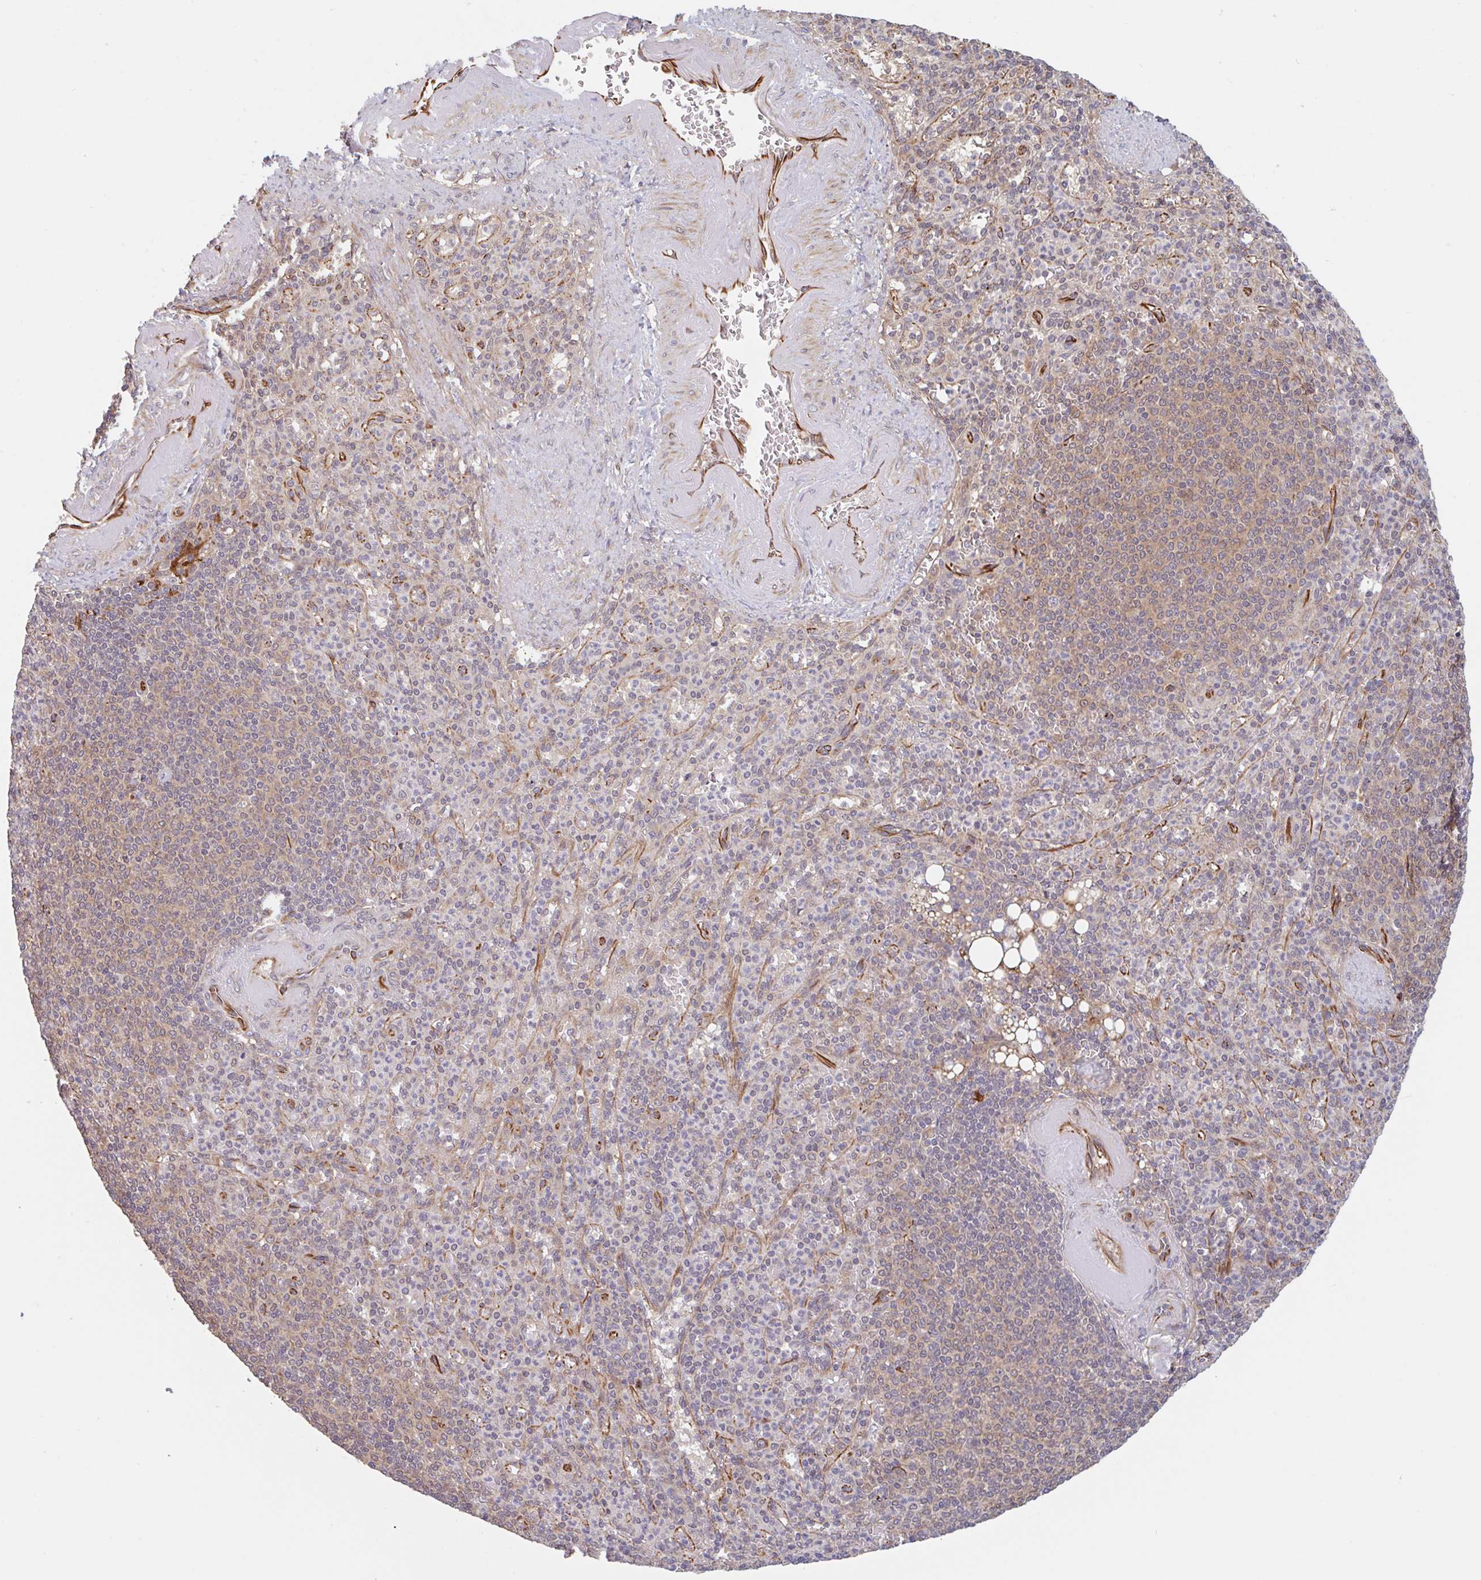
{"staining": {"intensity": "weak", "quantity": "<25%", "location": "cytoplasmic/membranous"}, "tissue": "spleen", "cell_type": "Cells in red pulp", "image_type": "normal", "snomed": [{"axis": "morphology", "description": "Normal tissue, NOS"}, {"axis": "topography", "description": "Spleen"}], "caption": "Immunohistochemistry (IHC) image of unremarkable spleen: spleen stained with DAB exhibits no significant protein positivity in cells in red pulp. The staining was performed using DAB (3,3'-diaminobenzidine) to visualize the protein expression in brown, while the nuclei were stained in blue with hematoxylin (Magnification: 20x).", "gene": "NUB1", "patient": {"sex": "female", "age": 74}}